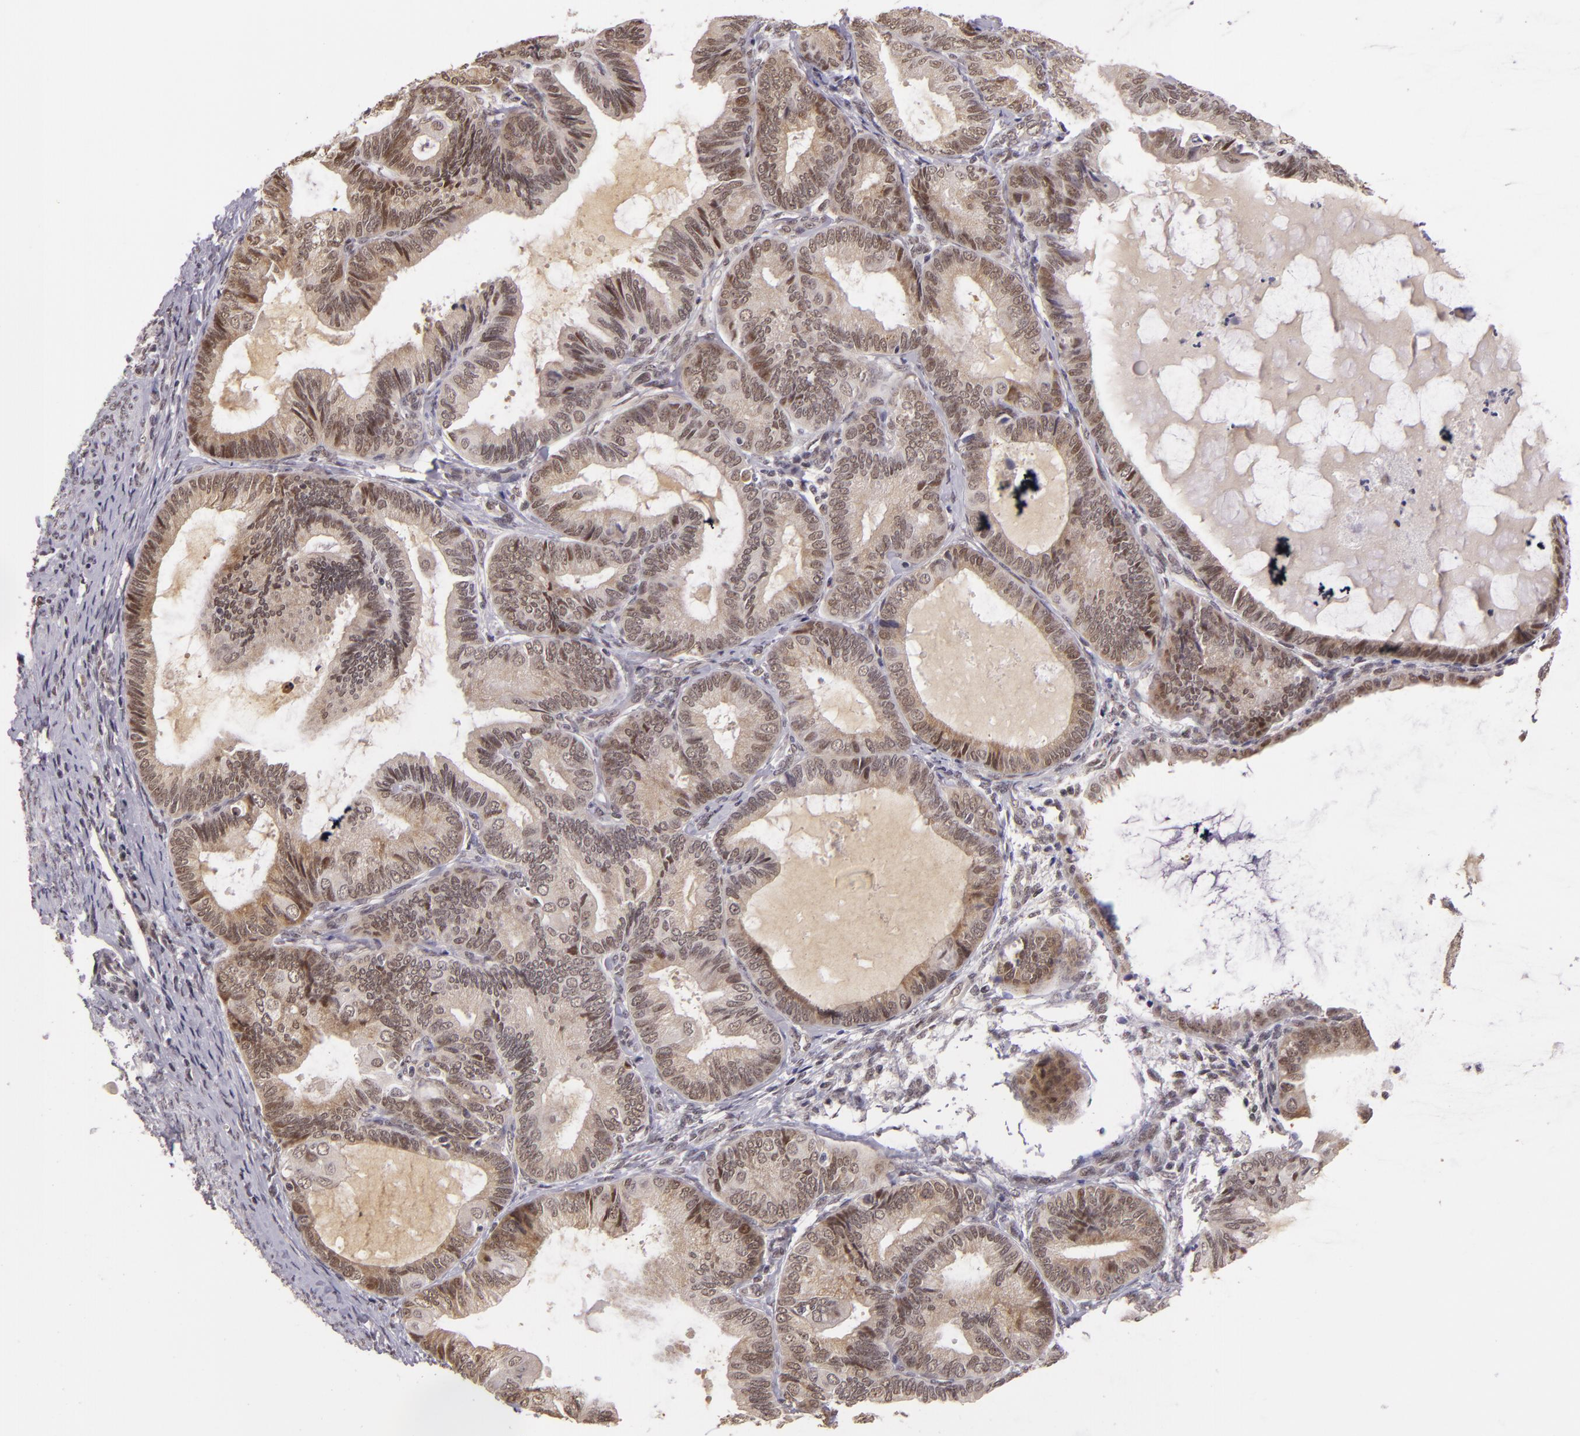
{"staining": {"intensity": "moderate", "quantity": ">75%", "location": "cytoplasmic/membranous,nuclear"}, "tissue": "endometrial cancer", "cell_type": "Tumor cells", "image_type": "cancer", "snomed": [{"axis": "morphology", "description": "Adenocarcinoma, NOS"}, {"axis": "topography", "description": "Endometrium"}], "caption": "Immunohistochemistry of human adenocarcinoma (endometrial) shows medium levels of moderate cytoplasmic/membranous and nuclear expression in approximately >75% of tumor cells. The protein is shown in brown color, while the nuclei are stained blue.", "gene": "ALX1", "patient": {"sex": "female", "age": 63}}